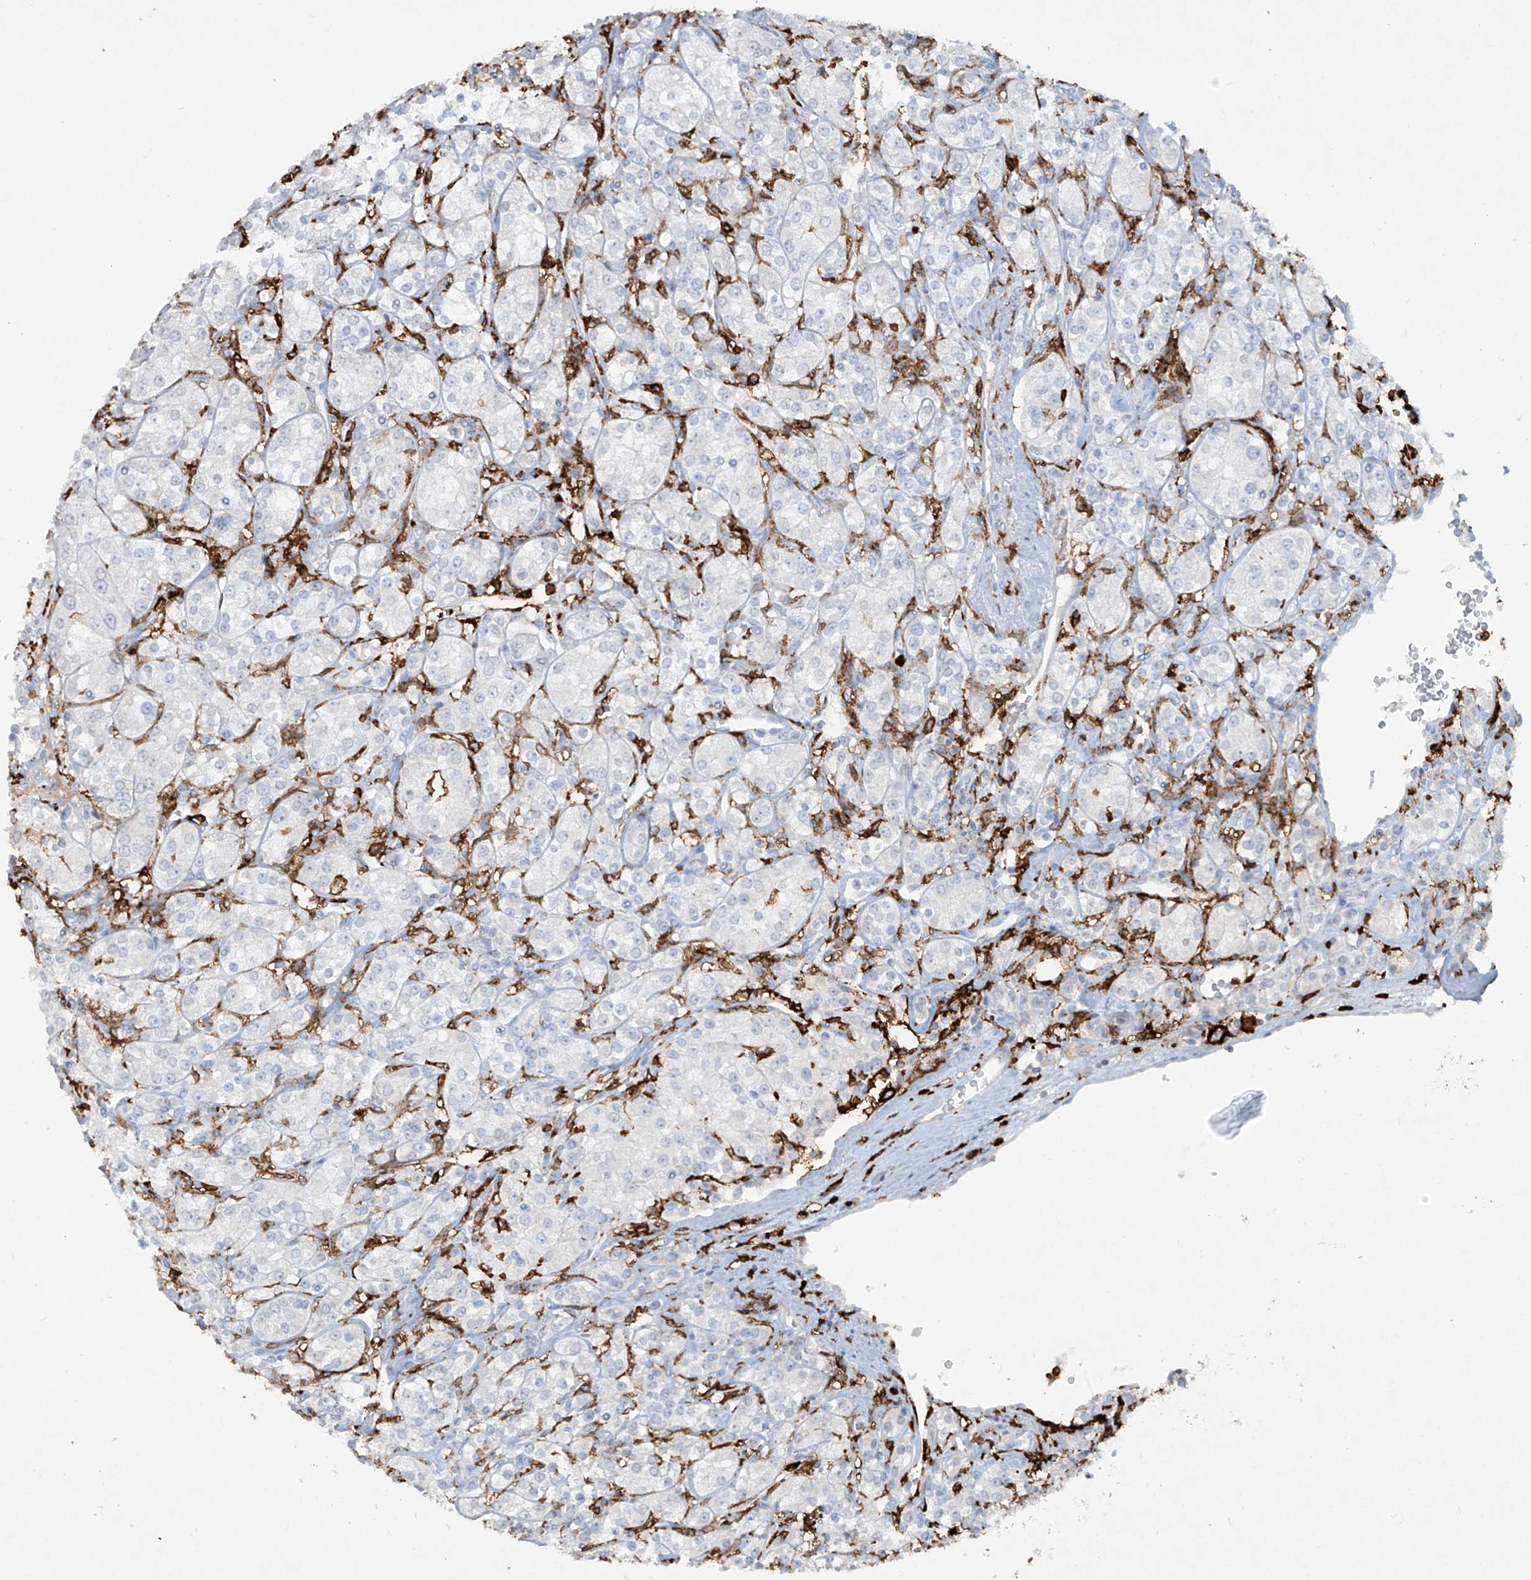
{"staining": {"intensity": "negative", "quantity": "none", "location": "none"}, "tissue": "renal cancer", "cell_type": "Tumor cells", "image_type": "cancer", "snomed": [{"axis": "morphology", "description": "Adenocarcinoma, NOS"}, {"axis": "topography", "description": "Kidney"}], "caption": "IHC of human renal cancer displays no expression in tumor cells.", "gene": "FCGR3A", "patient": {"sex": "male", "age": 77}}